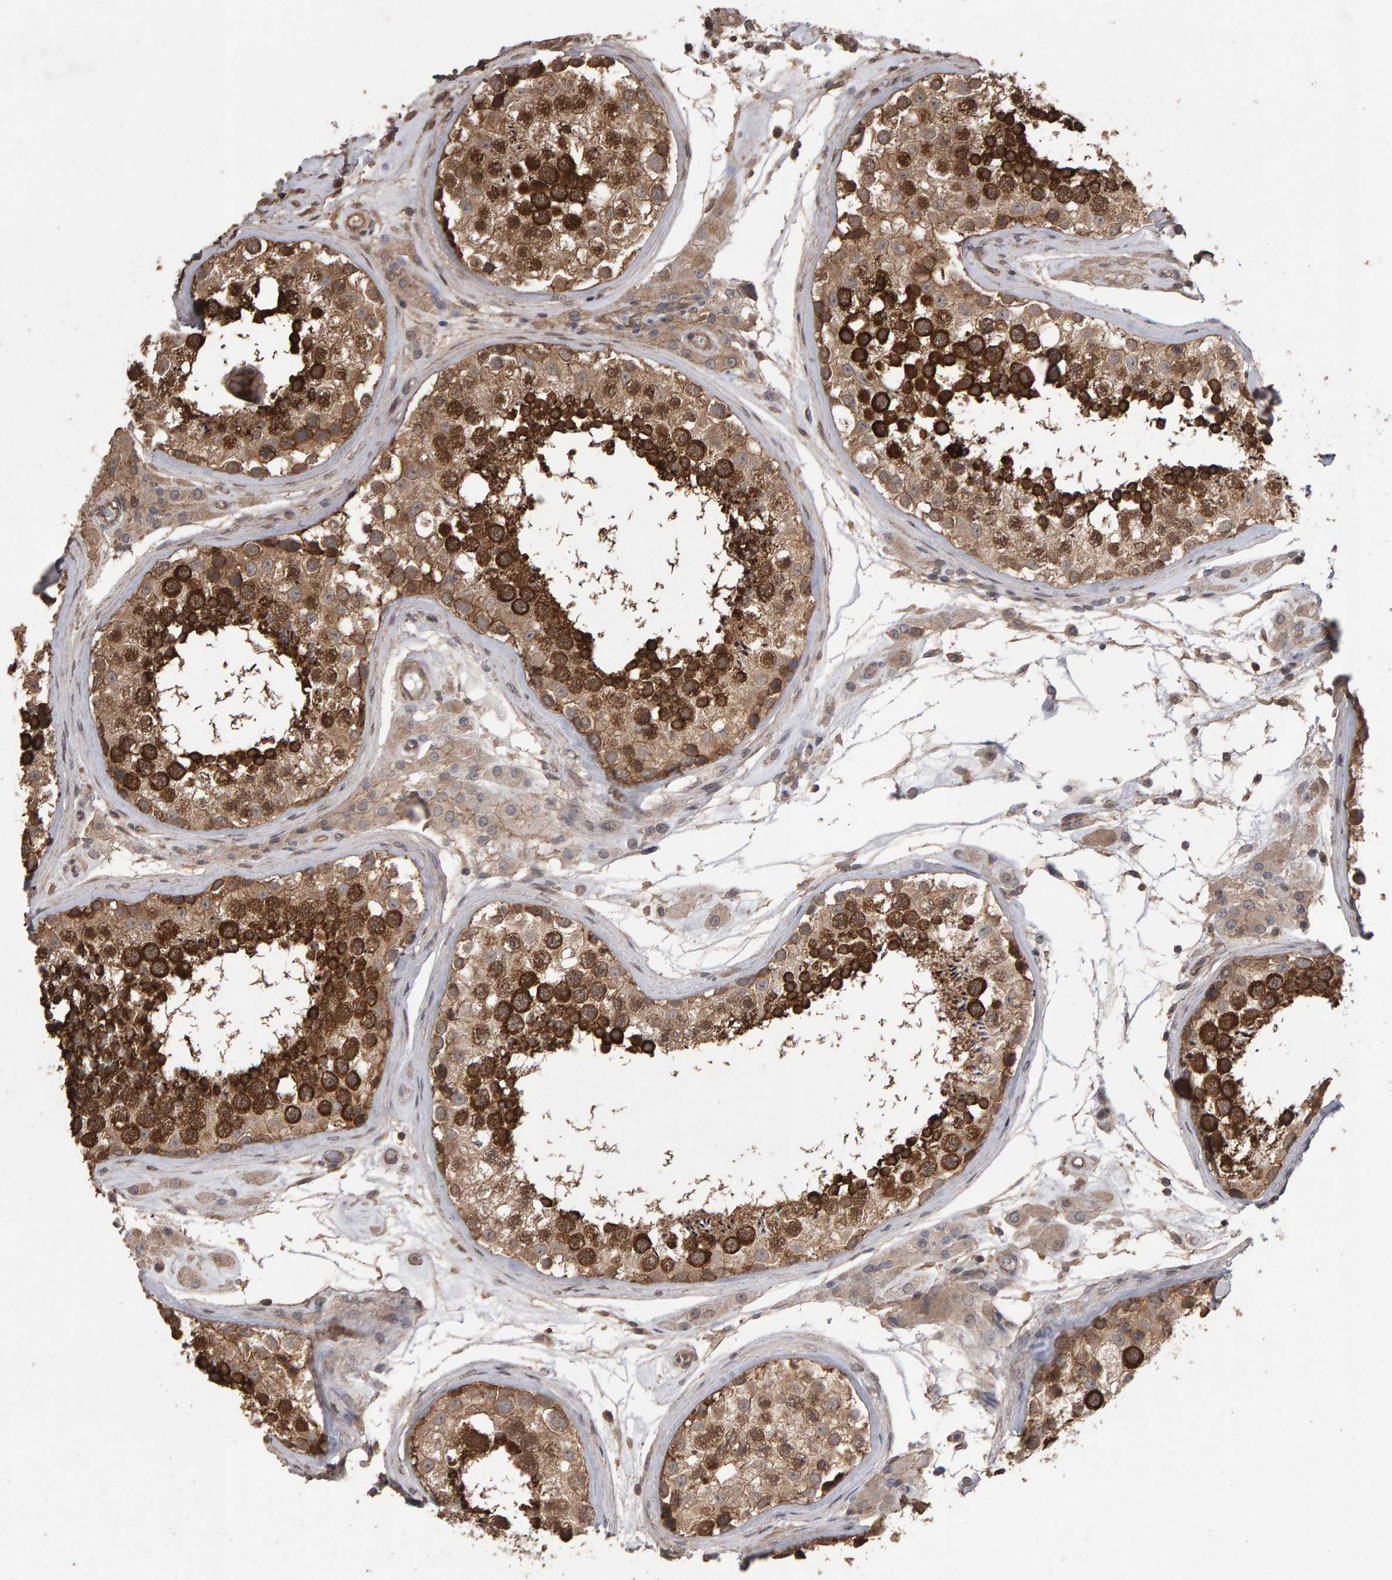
{"staining": {"intensity": "strong", "quantity": ">75%", "location": "cytoplasmic/membranous"}, "tissue": "testis", "cell_type": "Cells in seminiferous ducts", "image_type": "normal", "snomed": [{"axis": "morphology", "description": "Normal tissue, NOS"}, {"axis": "topography", "description": "Testis"}], "caption": "Immunohistochemistry (IHC) (DAB (3,3'-diaminobenzidine)) staining of benign testis shows strong cytoplasmic/membranous protein positivity in approximately >75% of cells in seminiferous ducts. The staining is performed using DAB brown chromogen to label protein expression. The nuclei are counter-stained blue using hematoxylin.", "gene": "SCRIB", "patient": {"sex": "male", "age": 46}}